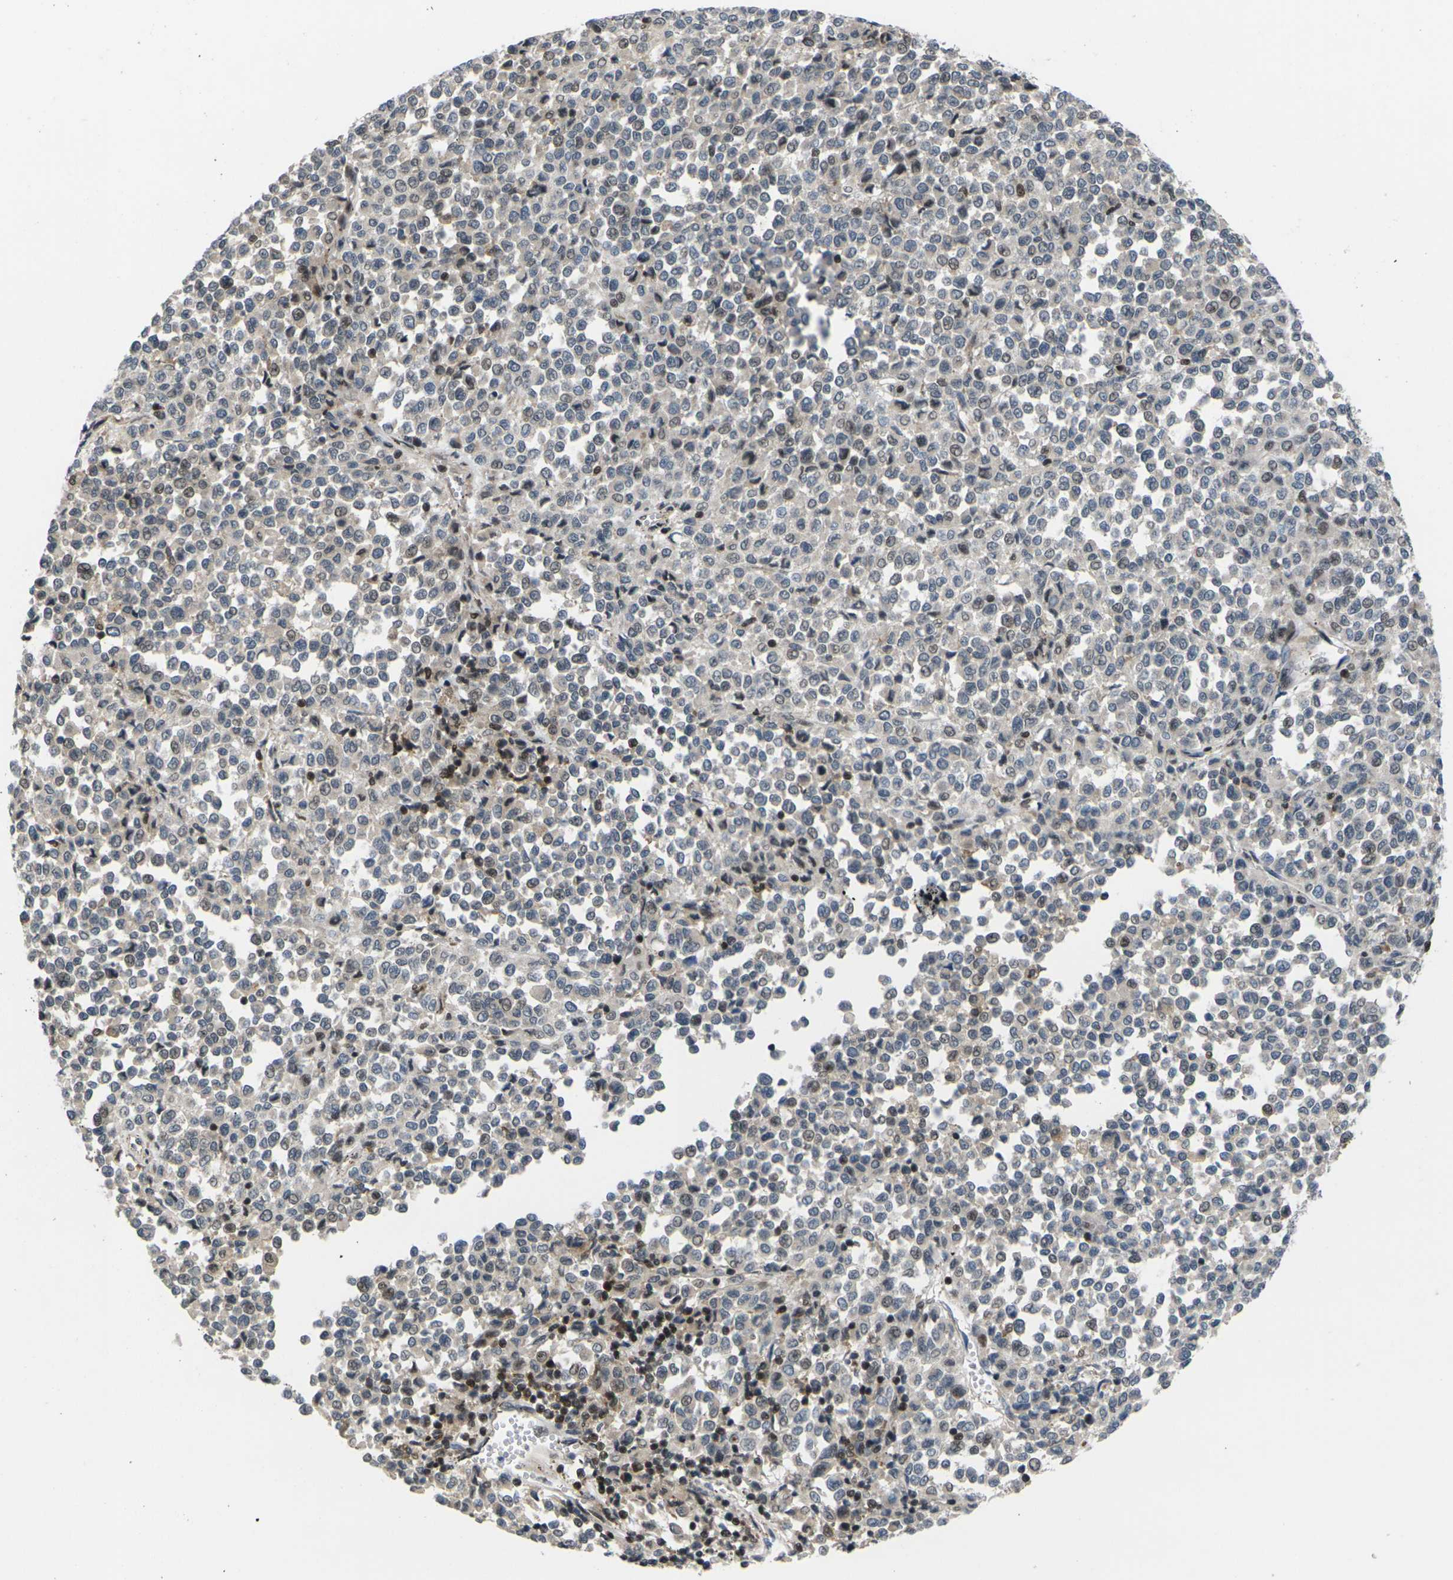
{"staining": {"intensity": "negative", "quantity": "none", "location": "none"}, "tissue": "melanoma", "cell_type": "Tumor cells", "image_type": "cancer", "snomed": [{"axis": "morphology", "description": "Malignant melanoma, Metastatic site"}, {"axis": "topography", "description": "Pancreas"}], "caption": "Micrograph shows no significant protein expression in tumor cells of melanoma.", "gene": "RPS6KA3", "patient": {"sex": "female", "age": 30}}